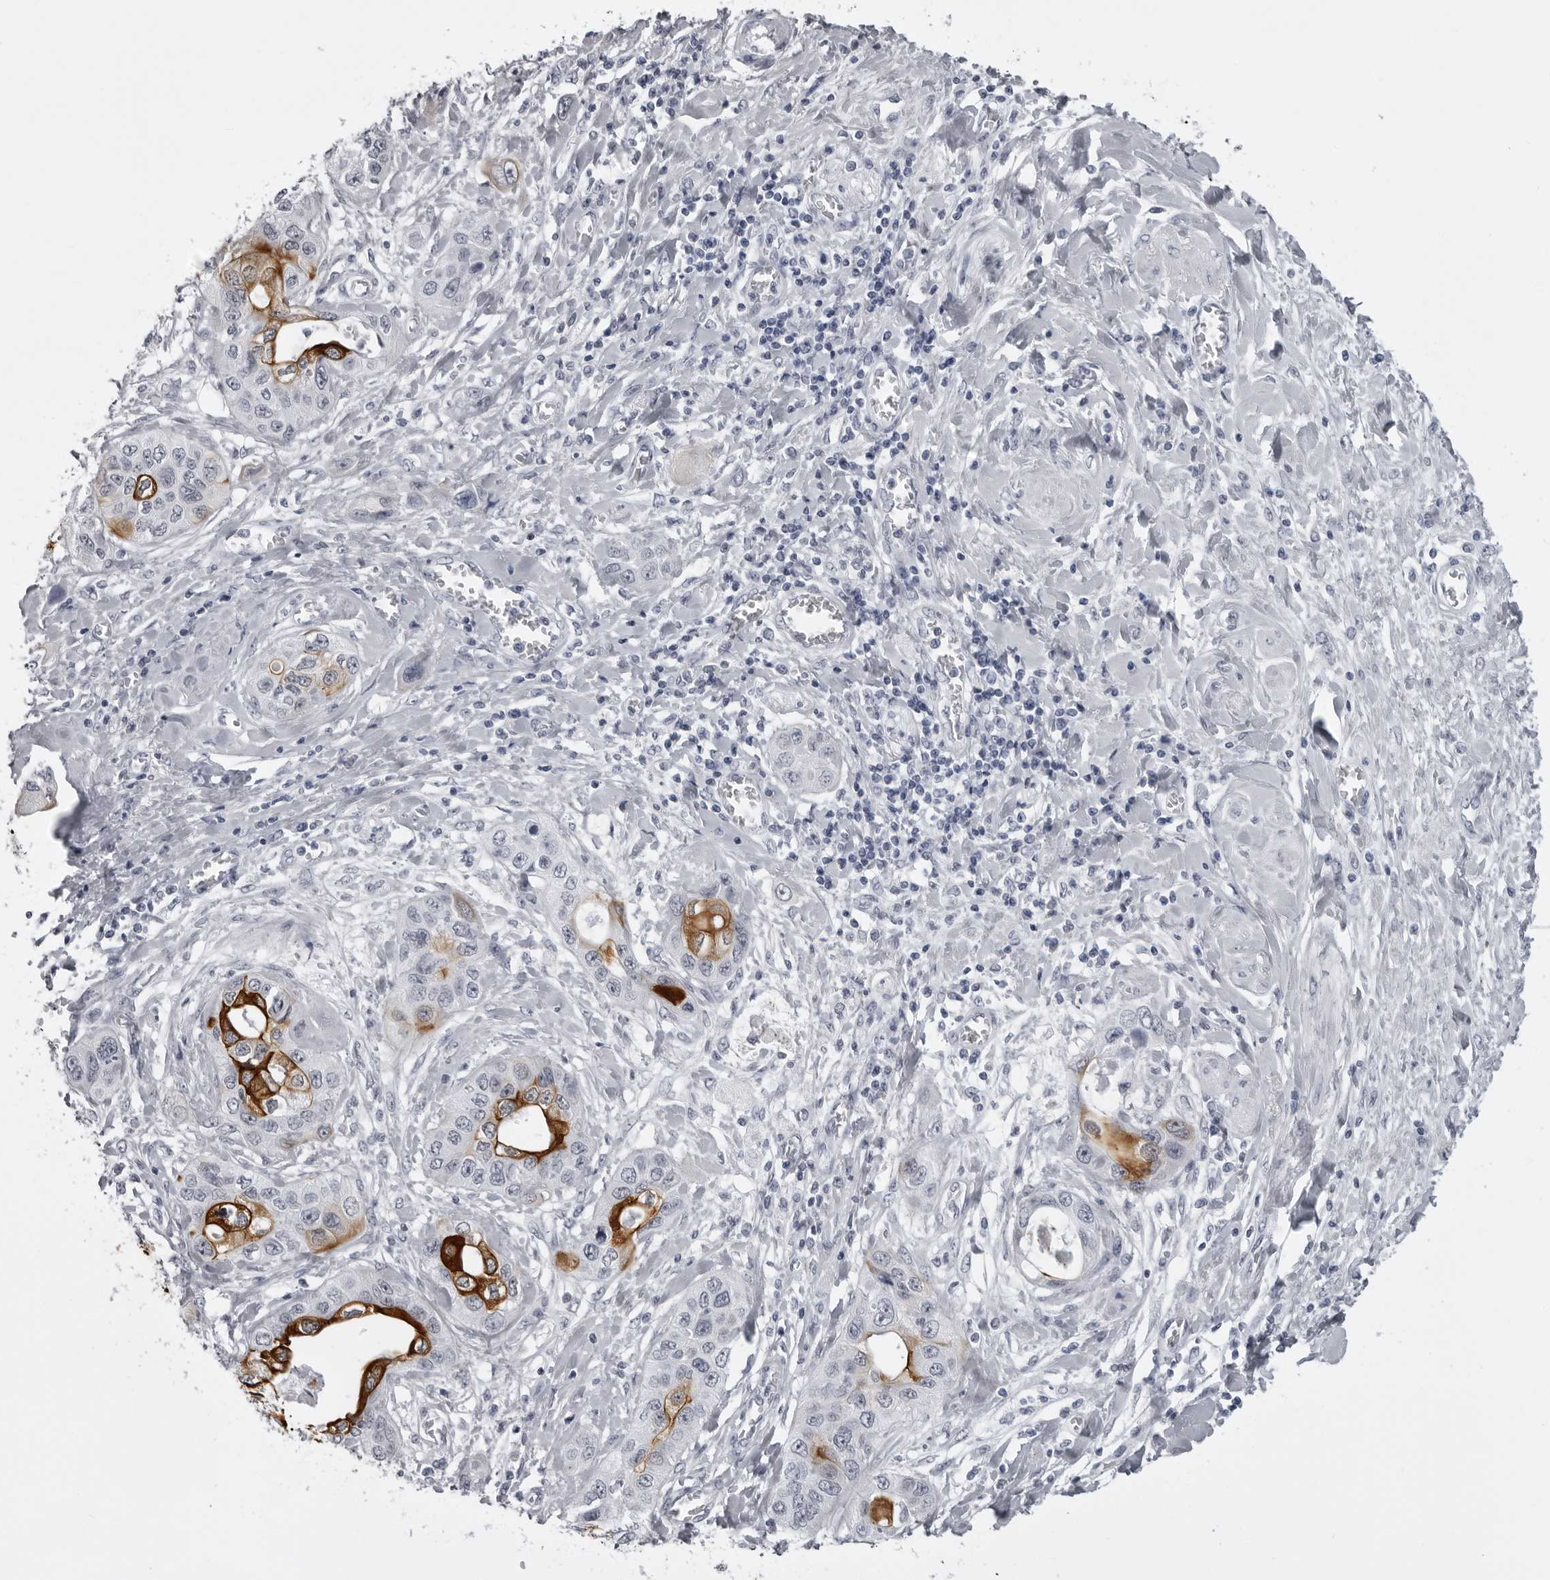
{"staining": {"intensity": "strong", "quantity": "25%-75%", "location": "cytoplasmic/membranous"}, "tissue": "pancreatic cancer", "cell_type": "Tumor cells", "image_type": "cancer", "snomed": [{"axis": "morphology", "description": "Adenocarcinoma, NOS"}, {"axis": "topography", "description": "Pancreas"}], "caption": "A histopathology image showing strong cytoplasmic/membranous staining in about 25%-75% of tumor cells in pancreatic cancer (adenocarcinoma), as visualized by brown immunohistochemical staining.", "gene": "UROD", "patient": {"sex": "female", "age": 70}}